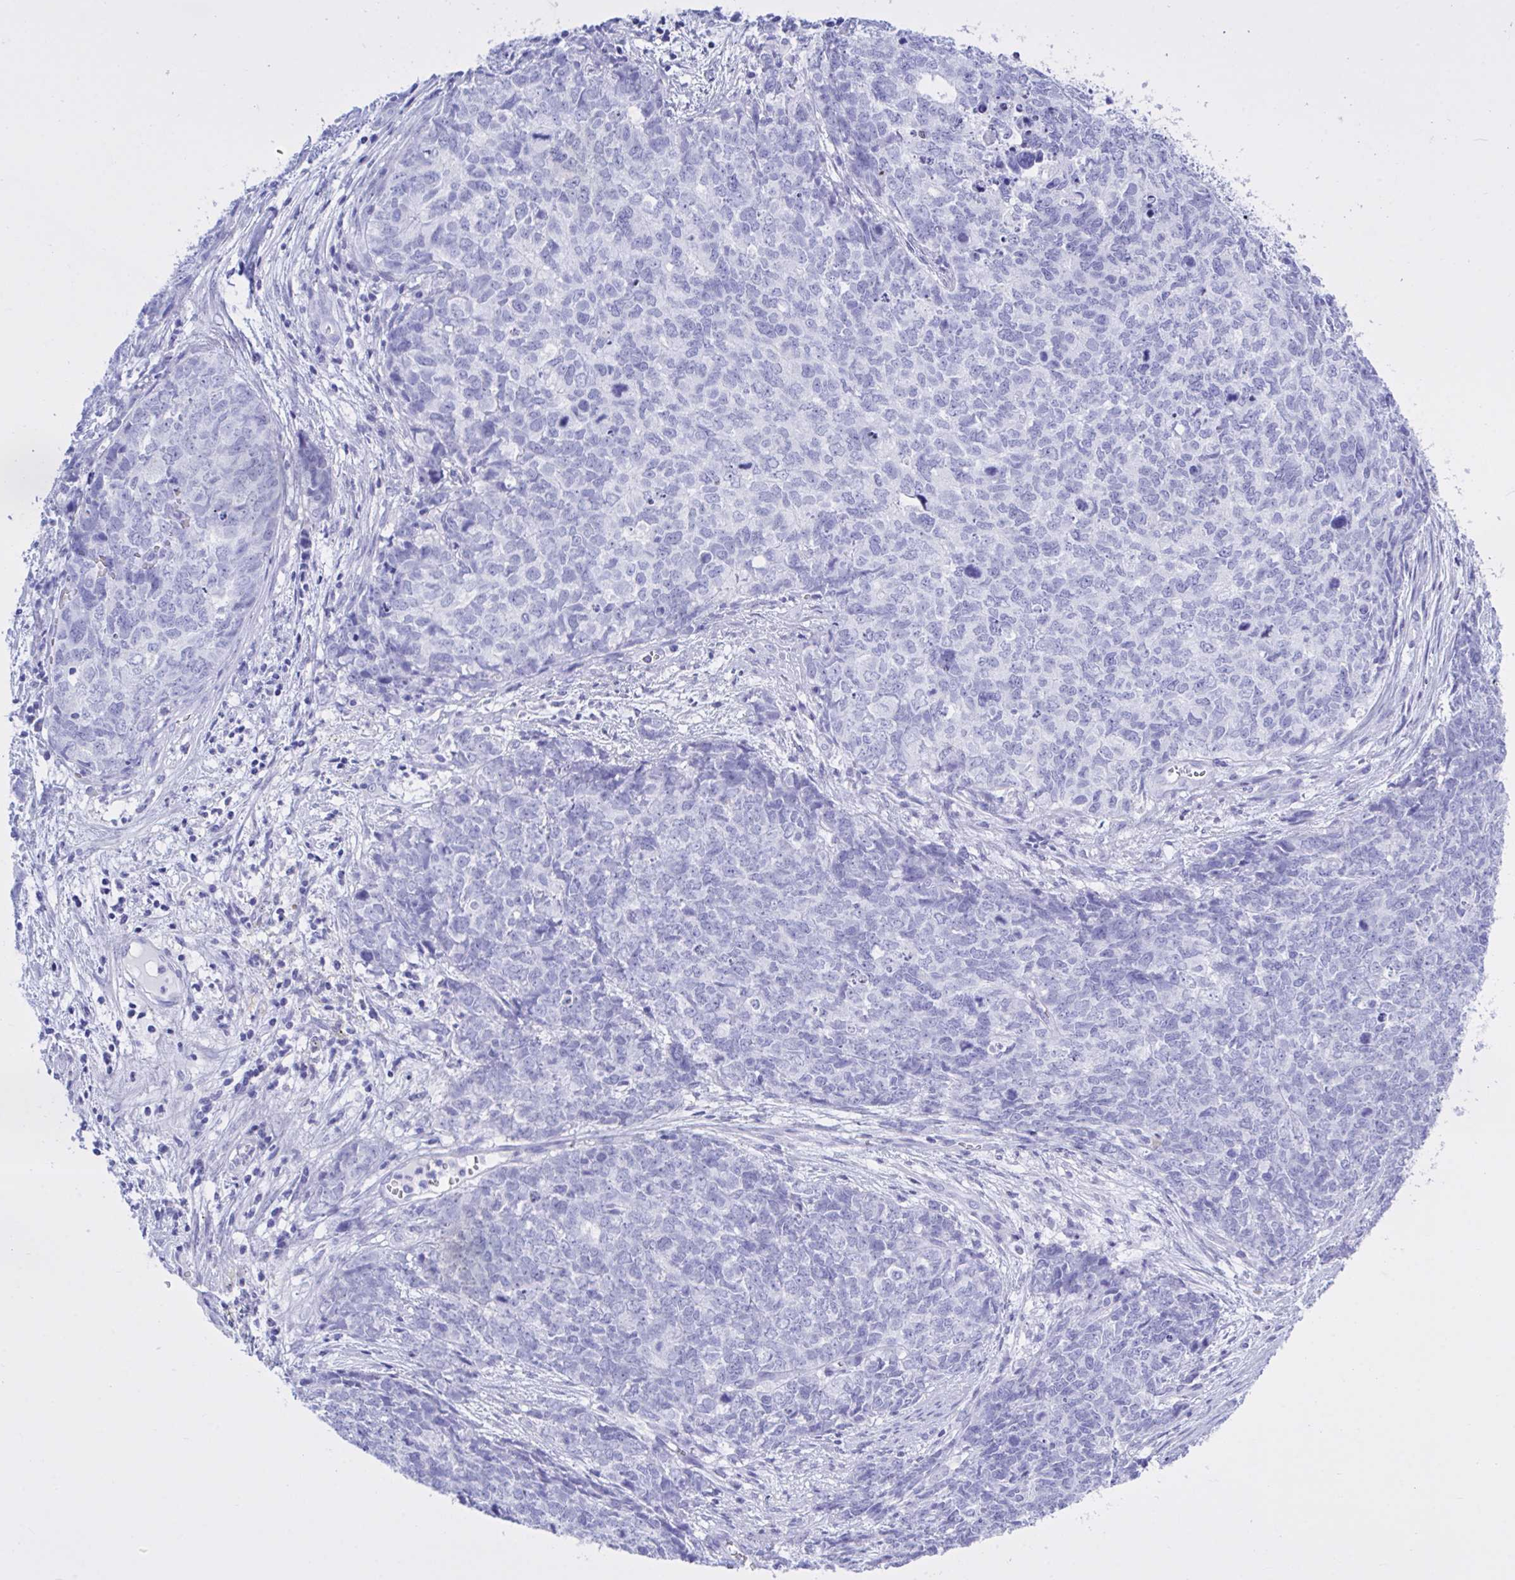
{"staining": {"intensity": "negative", "quantity": "none", "location": "none"}, "tissue": "cervical cancer", "cell_type": "Tumor cells", "image_type": "cancer", "snomed": [{"axis": "morphology", "description": "Adenocarcinoma, NOS"}, {"axis": "topography", "description": "Cervix"}], "caption": "This is an immunohistochemistry (IHC) photomicrograph of cervical cancer. There is no expression in tumor cells.", "gene": "BEX5", "patient": {"sex": "female", "age": 63}}